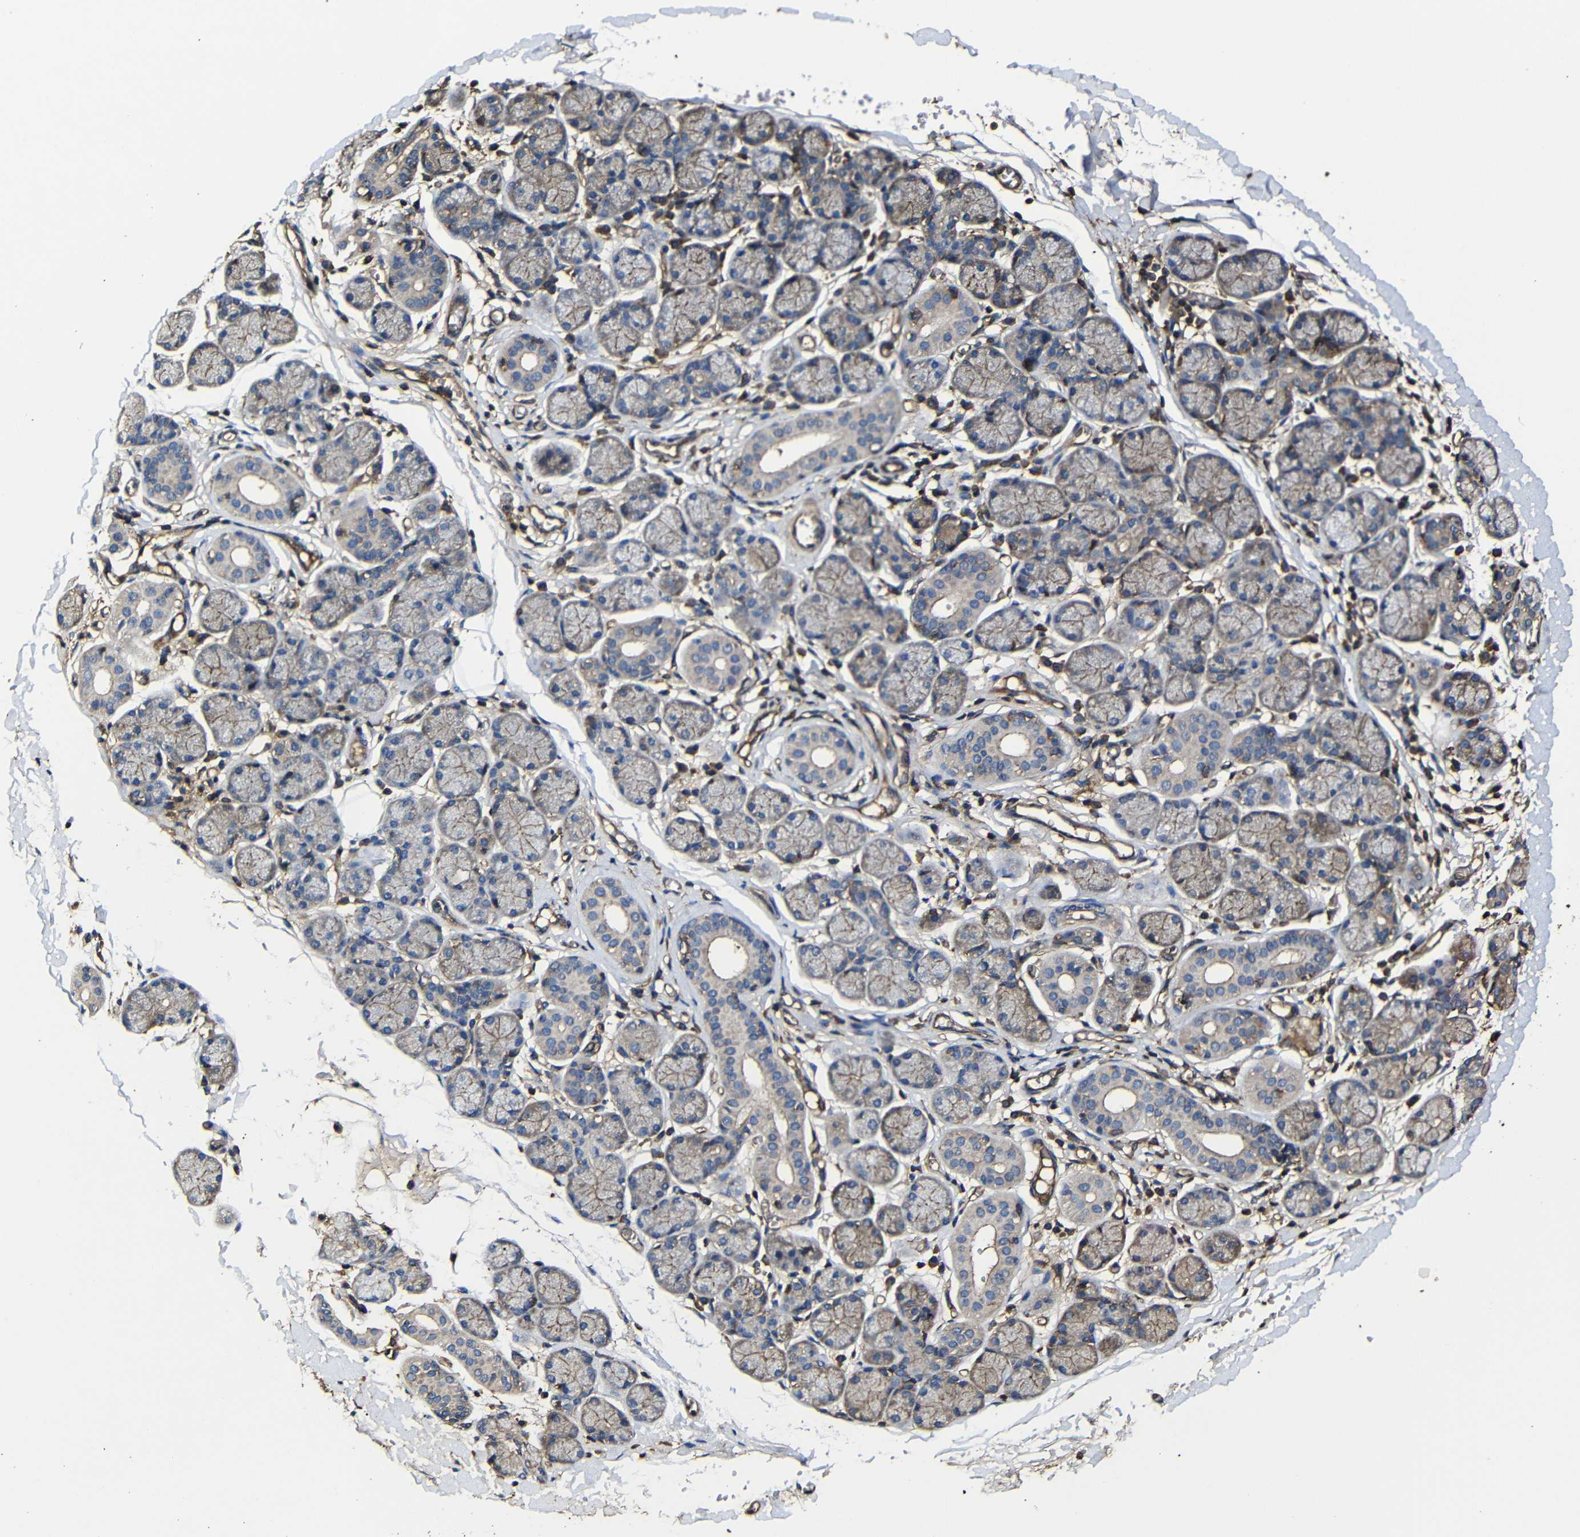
{"staining": {"intensity": "moderate", "quantity": "25%-75%", "location": "cytoplasmic/membranous"}, "tissue": "salivary gland", "cell_type": "Glandular cells", "image_type": "normal", "snomed": [{"axis": "morphology", "description": "Normal tissue, NOS"}, {"axis": "topography", "description": "Salivary gland"}], "caption": "Immunohistochemical staining of unremarkable human salivary gland shows 25%-75% levels of moderate cytoplasmic/membranous protein positivity in approximately 25%-75% of glandular cells. (DAB (3,3'-diaminobenzidine) = brown stain, brightfield microscopy at high magnification).", "gene": "MSN", "patient": {"sex": "female", "age": 24}}